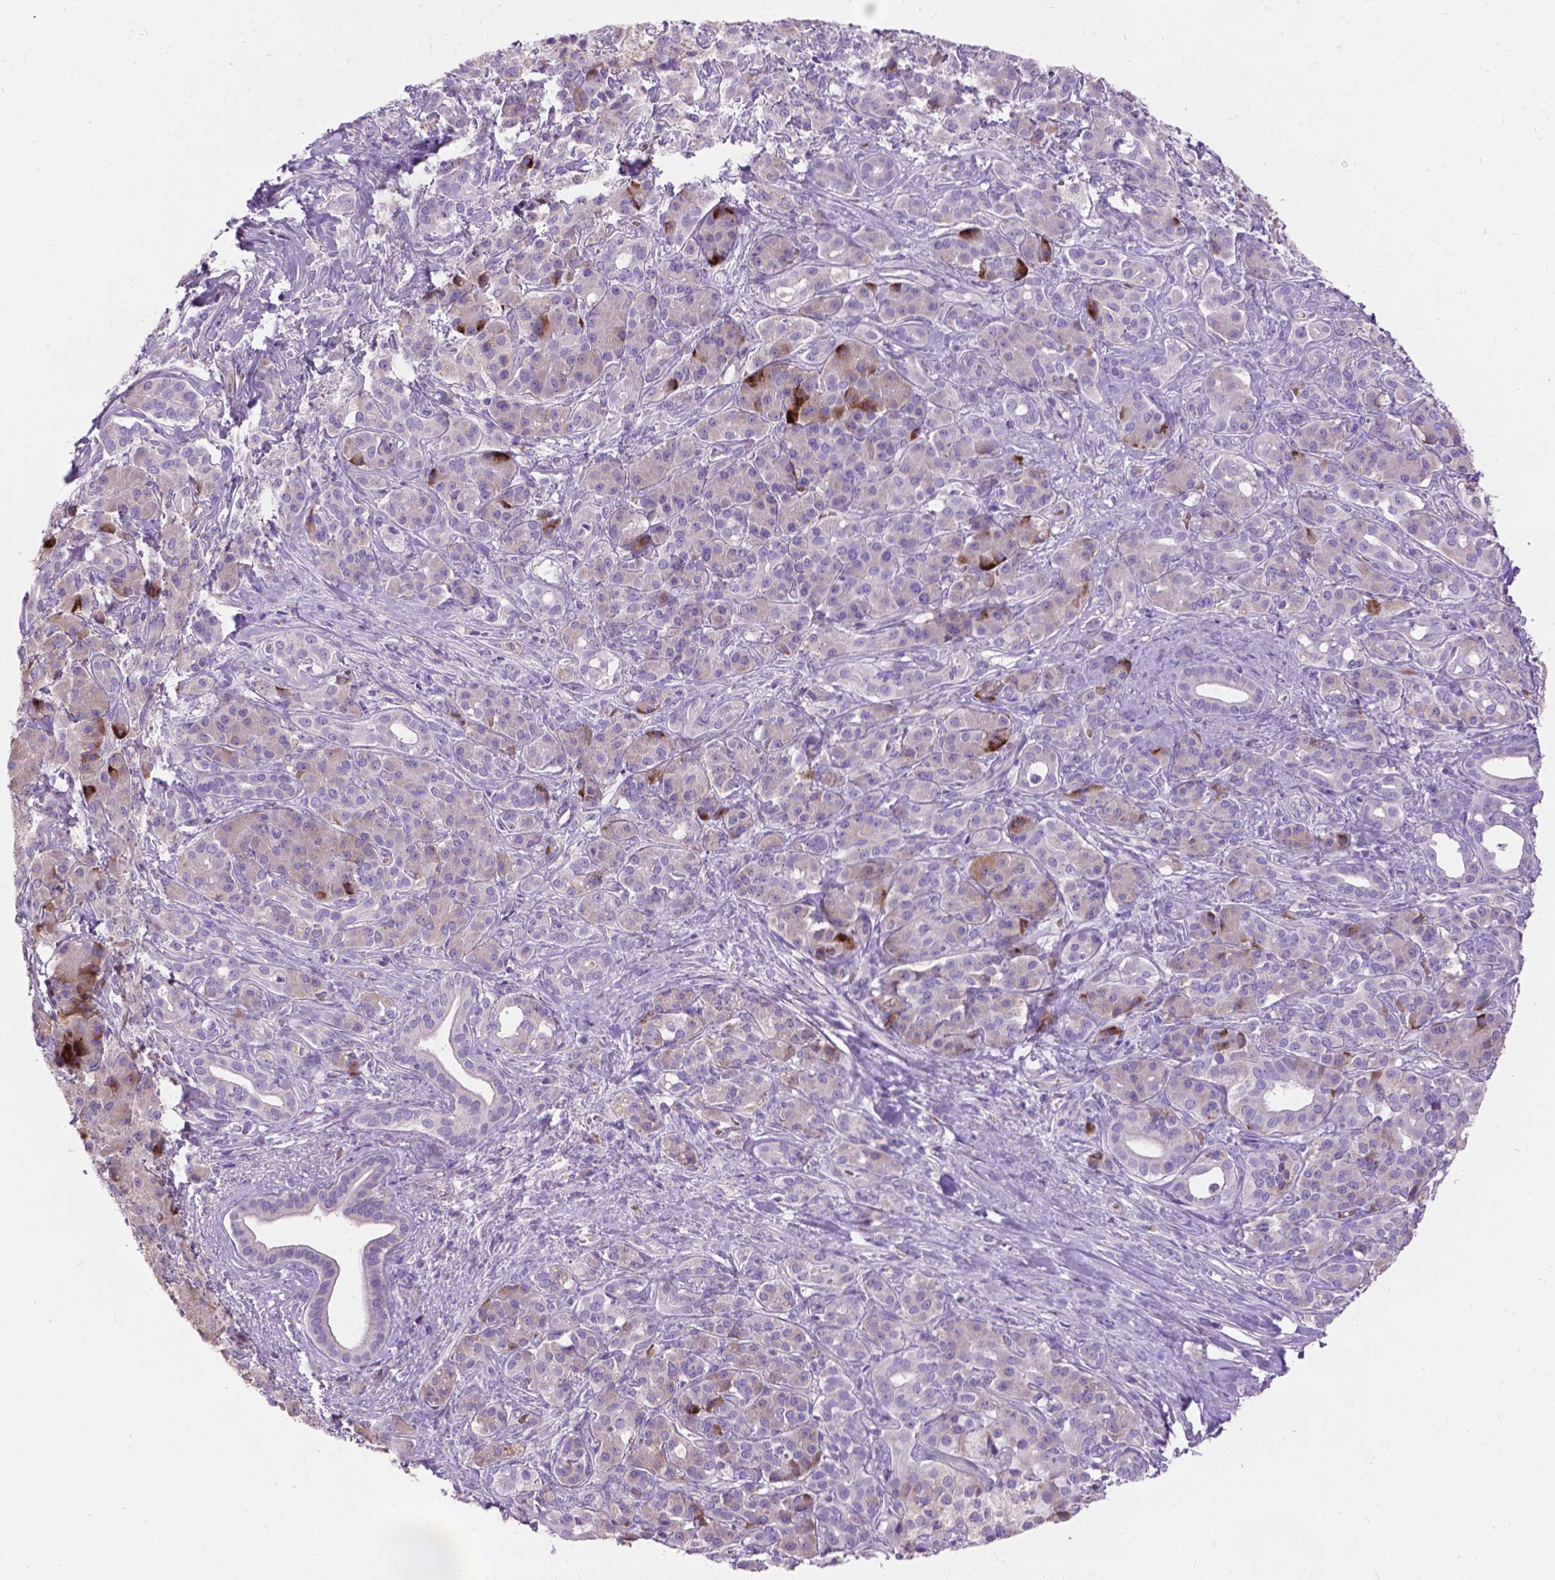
{"staining": {"intensity": "weak", "quantity": "25%-75%", "location": "cytoplasmic/membranous"}, "tissue": "pancreatic cancer", "cell_type": "Tumor cells", "image_type": "cancer", "snomed": [{"axis": "morphology", "description": "Normal tissue, NOS"}, {"axis": "morphology", "description": "Inflammation, NOS"}, {"axis": "morphology", "description": "Adenocarcinoma, NOS"}, {"axis": "topography", "description": "Pancreas"}], "caption": "About 25%-75% of tumor cells in human pancreatic cancer reveal weak cytoplasmic/membranous protein positivity as visualized by brown immunohistochemical staining.", "gene": "NOXO1", "patient": {"sex": "male", "age": 57}}